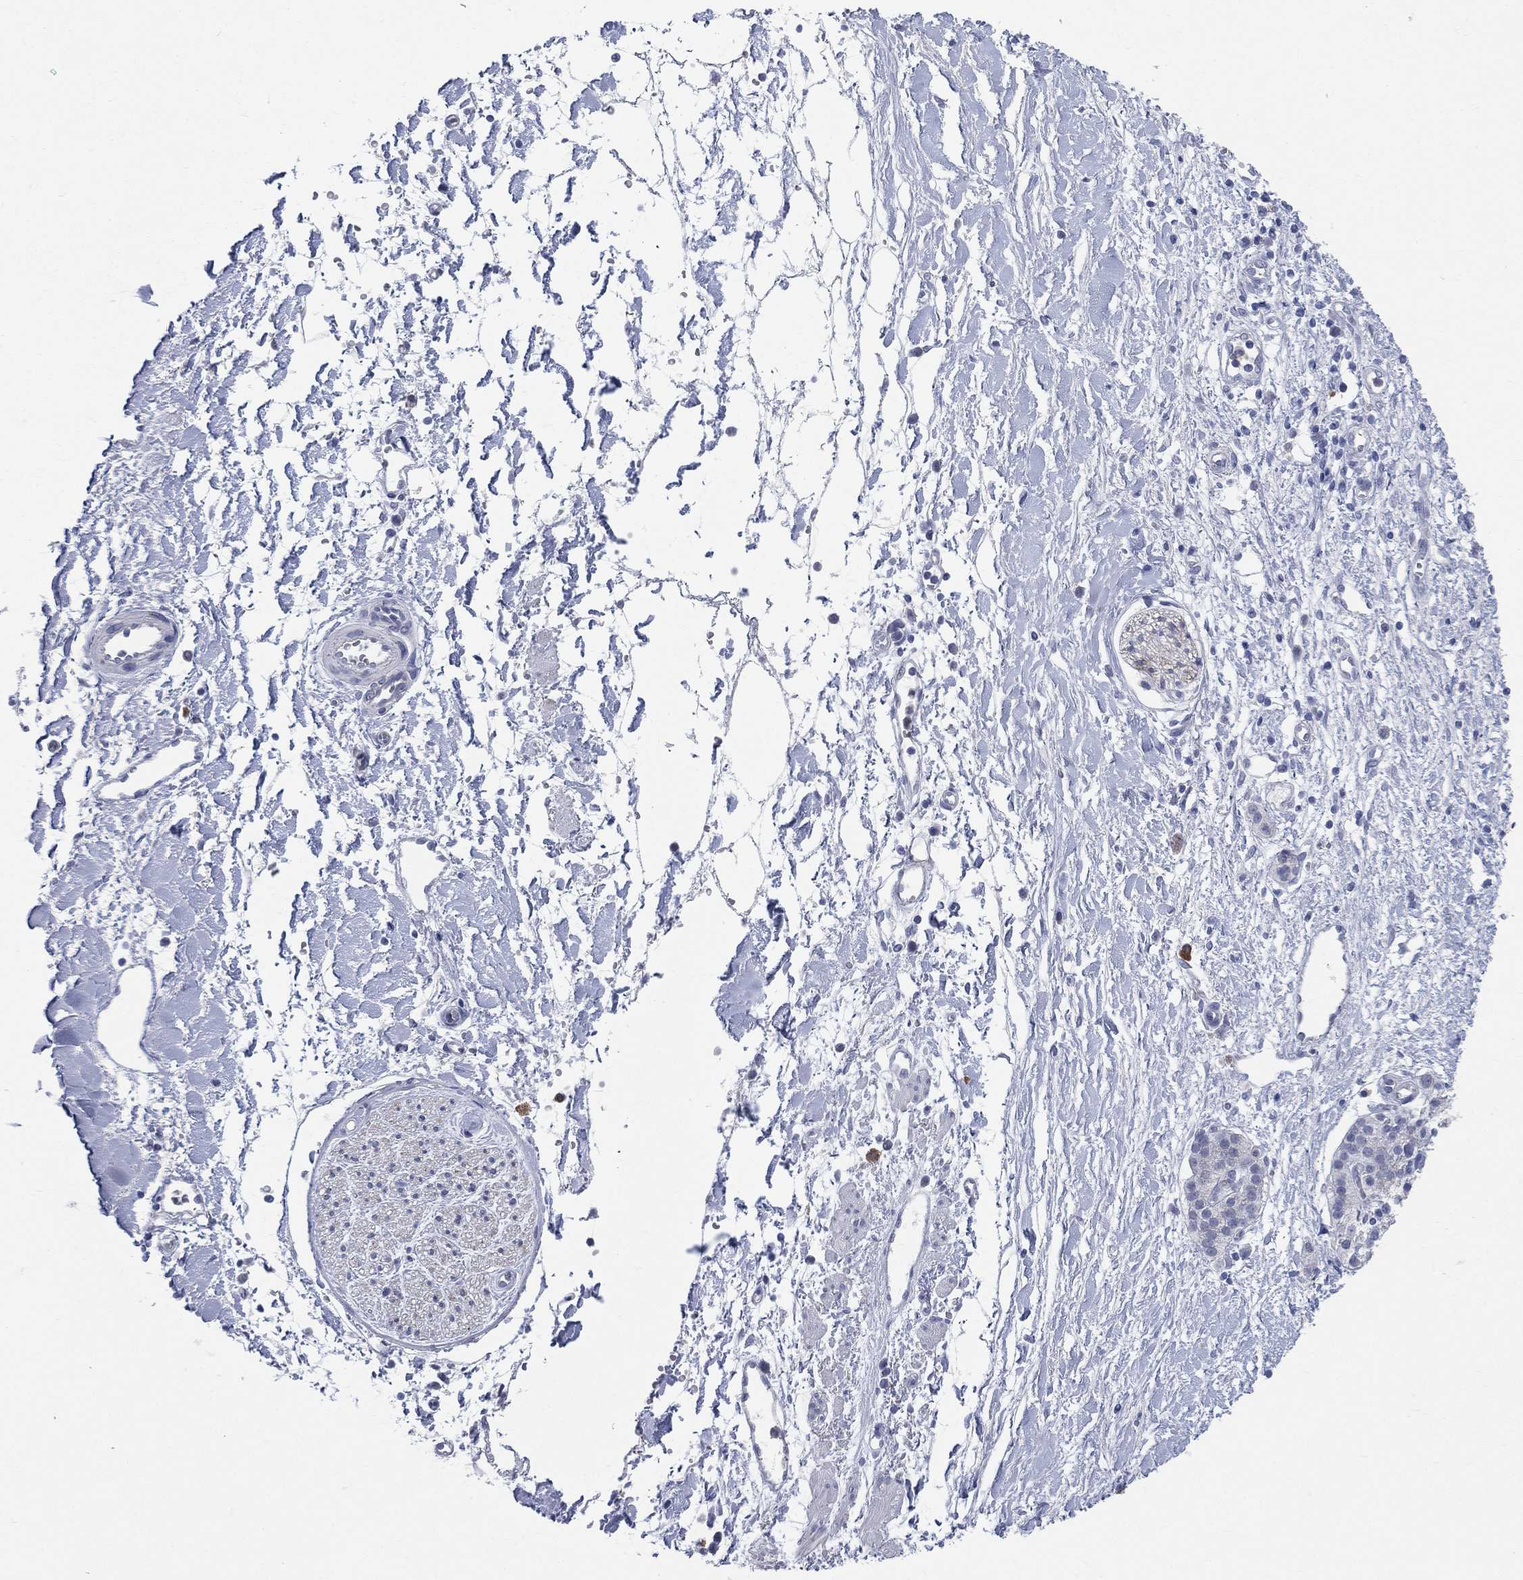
{"staining": {"intensity": "negative", "quantity": "none", "location": "none"}, "tissue": "soft tissue", "cell_type": "Fibroblasts", "image_type": "normal", "snomed": [{"axis": "morphology", "description": "Normal tissue, NOS"}, {"axis": "morphology", "description": "Adenocarcinoma, NOS"}, {"axis": "topography", "description": "Pancreas"}, {"axis": "topography", "description": "Peripheral nerve tissue"}], "caption": "Soft tissue stained for a protein using IHC demonstrates no staining fibroblasts.", "gene": "AKAP3", "patient": {"sex": "male", "age": 61}}